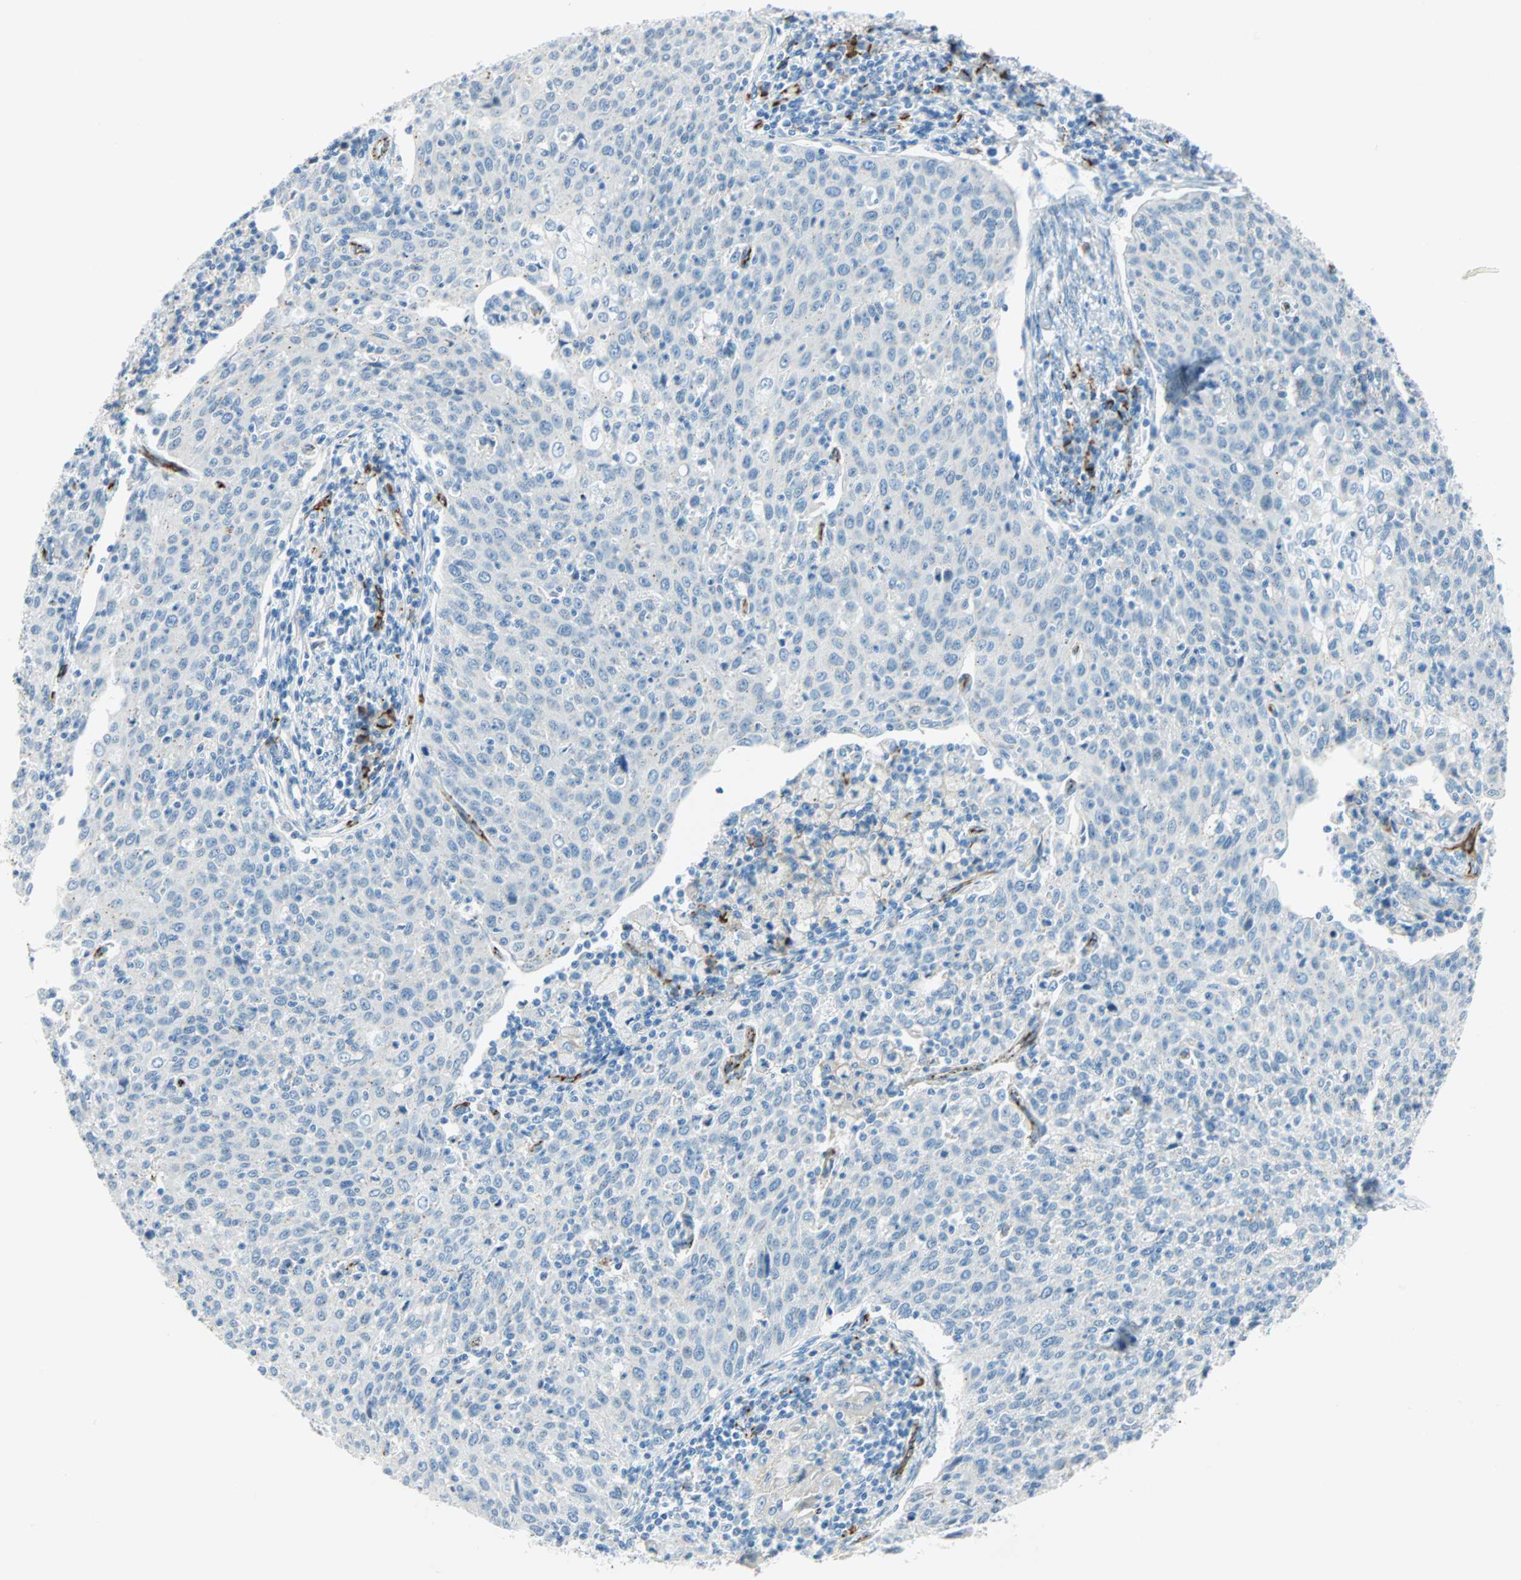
{"staining": {"intensity": "weak", "quantity": "<25%", "location": "cytoplasmic/membranous"}, "tissue": "cervical cancer", "cell_type": "Tumor cells", "image_type": "cancer", "snomed": [{"axis": "morphology", "description": "Squamous cell carcinoma, NOS"}, {"axis": "topography", "description": "Cervix"}], "caption": "DAB (3,3'-diaminobenzidine) immunohistochemical staining of human squamous cell carcinoma (cervical) exhibits no significant positivity in tumor cells.", "gene": "VPS9D1", "patient": {"sex": "female", "age": 38}}